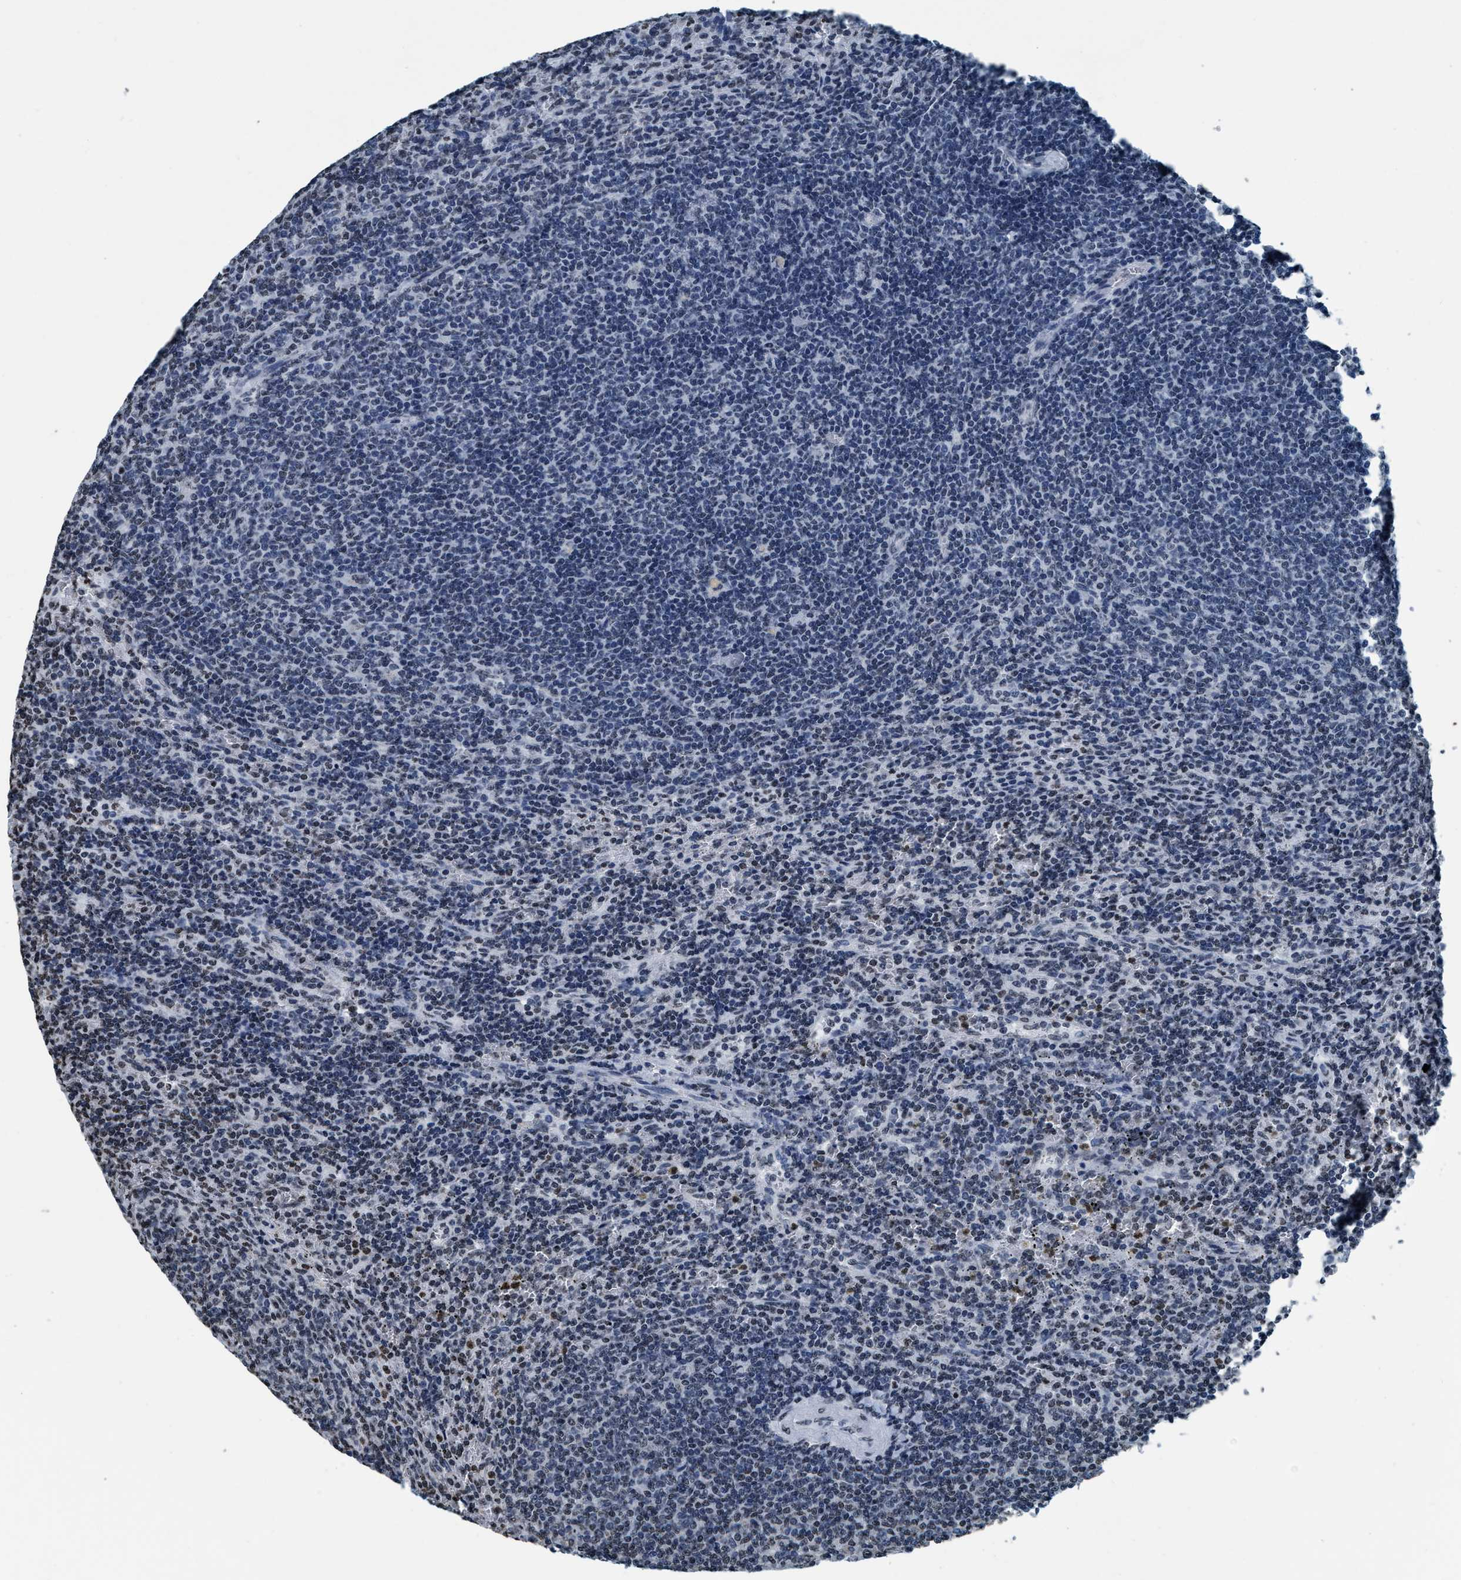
{"staining": {"intensity": "negative", "quantity": "none", "location": "none"}, "tissue": "lymphoma", "cell_type": "Tumor cells", "image_type": "cancer", "snomed": [{"axis": "morphology", "description": "Malignant lymphoma, non-Hodgkin's type, Low grade"}, {"axis": "topography", "description": "Spleen"}], "caption": "IHC photomicrograph of human malignant lymphoma, non-Hodgkin's type (low-grade) stained for a protein (brown), which displays no staining in tumor cells. (DAB (3,3'-diaminobenzidine) immunohistochemistry (IHC) with hematoxylin counter stain).", "gene": "CCNE2", "patient": {"sex": "female", "age": 50}}